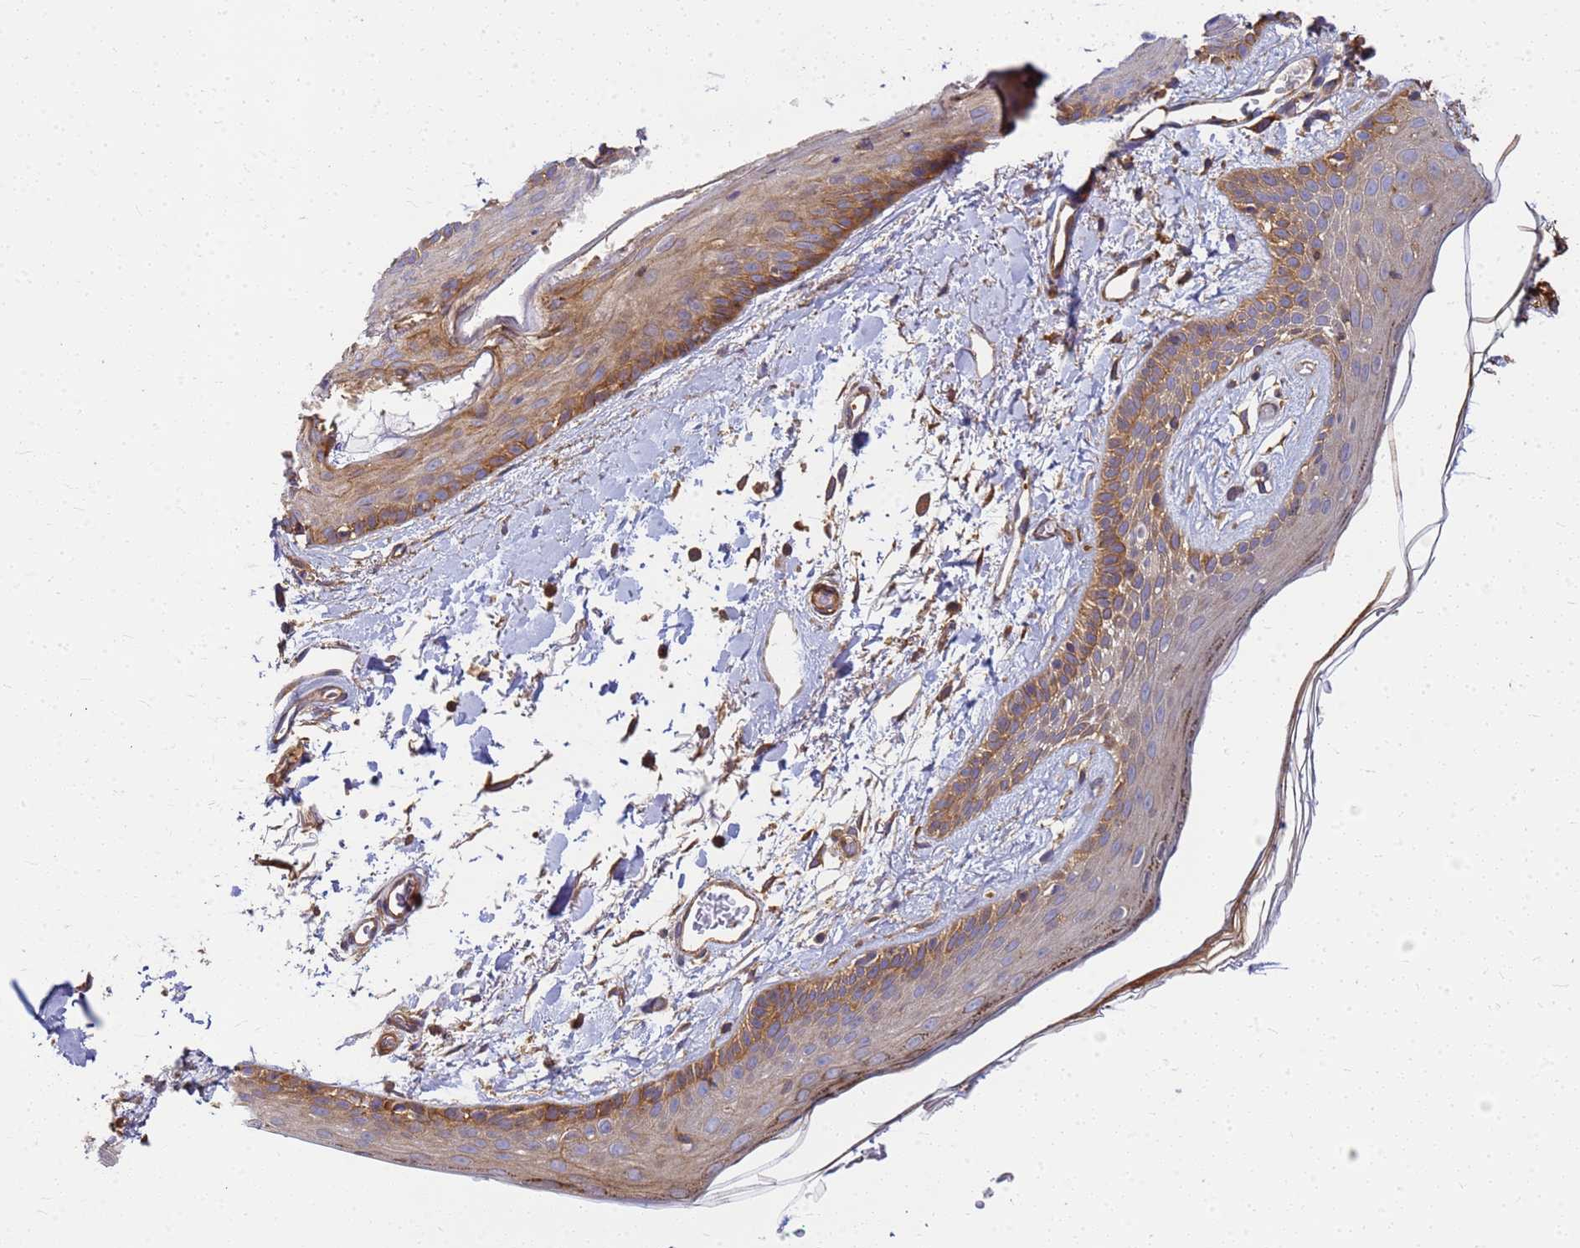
{"staining": {"intensity": "moderate", "quantity": ">75%", "location": "cytoplasmic/membranous"}, "tissue": "skin", "cell_type": "Fibroblasts", "image_type": "normal", "snomed": [{"axis": "morphology", "description": "Normal tissue, NOS"}, {"axis": "topography", "description": "Skin"}], "caption": "High-magnification brightfield microscopy of normal skin stained with DAB (brown) and counterstained with hematoxylin (blue). fibroblasts exhibit moderate cytoplasmic/membranous expression is appreciated in about>75% of cells. (DAB IHC with brightfield microscopy, high magnification).", "gene": "C2CD5", "patient": {"sex": "male", "age": 79}}